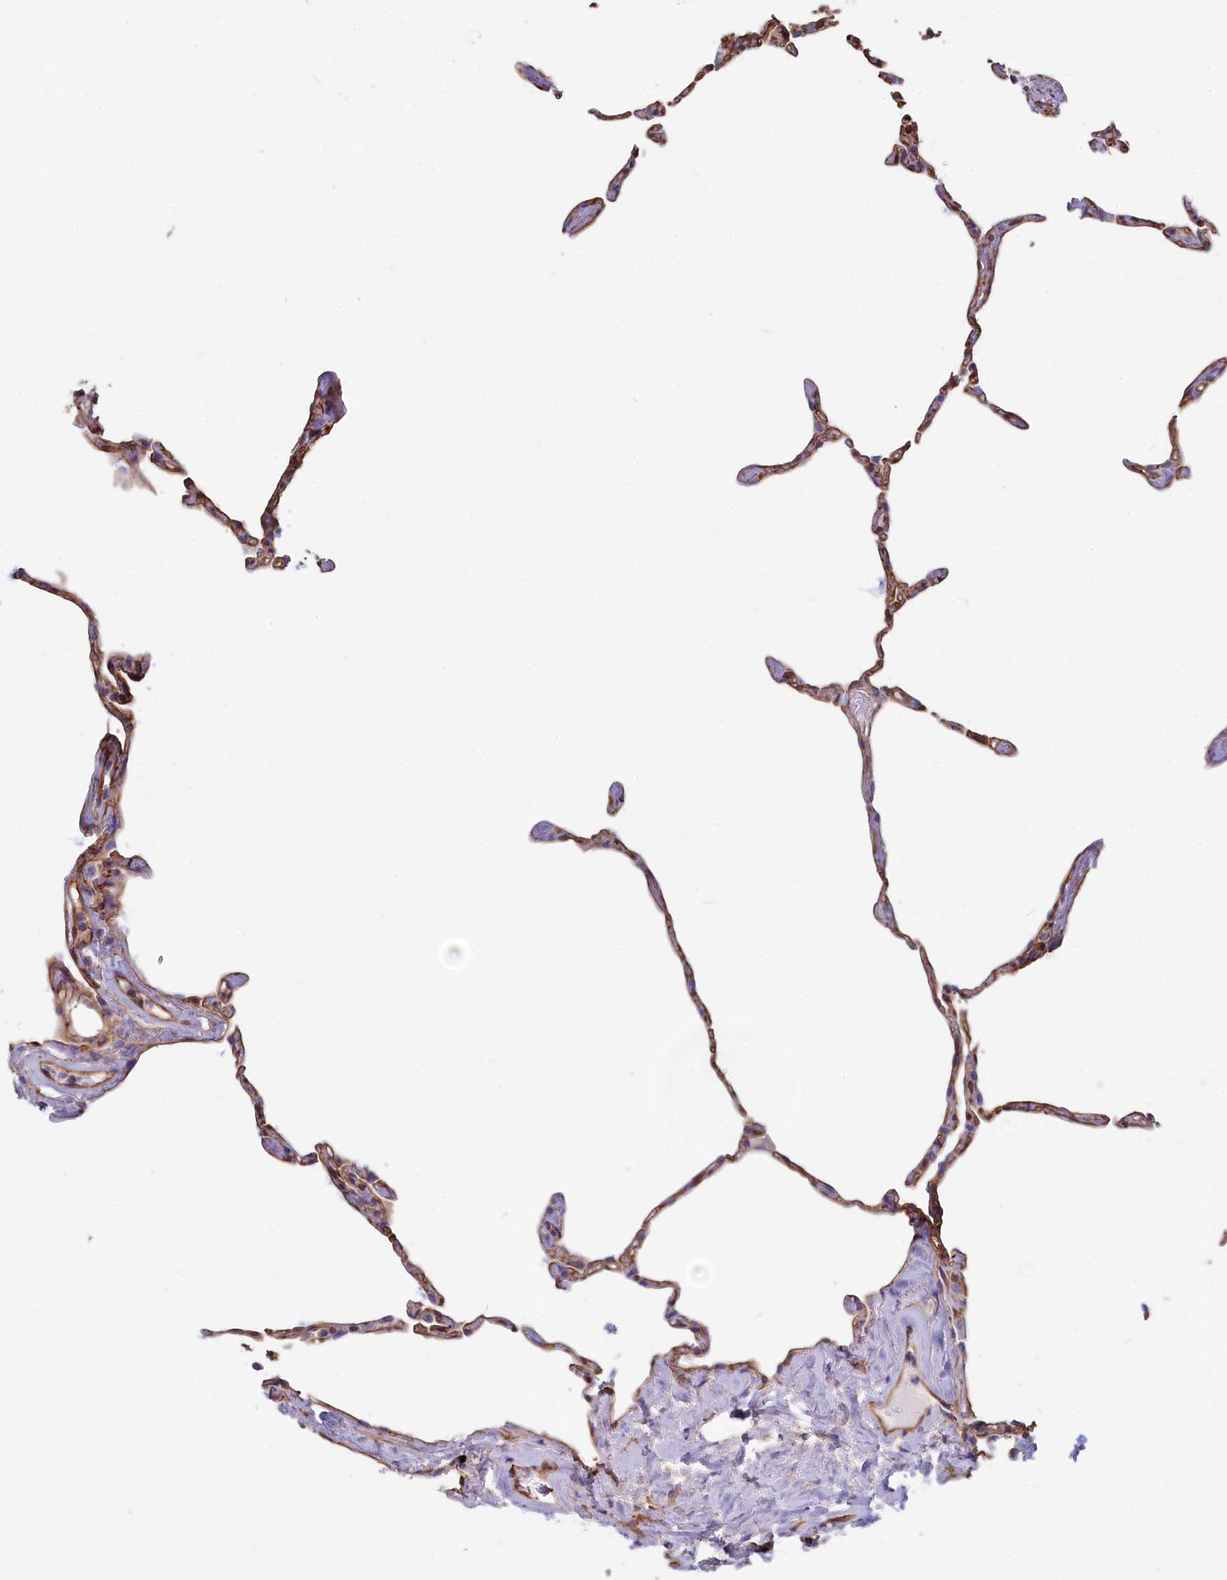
{"staining": {"intensity": "moderate", "quantity": ">75%", "location": "cytoplasmic/membranous"}, "tissue": "lung", "cell_type": "Alveolar cells", "image_type": "normal", "snomed": [{"axis": "morphology", "description": "Normal tissue, NOS"}, {"axis": "topography", "description": "Lung"}], "caption": "Immunohistochemical staining of normal lung demonstrates medium levels of moderate cytoplasmic/membranous expression in approximately >75% of alveolar cells.", "gene": "LMOD3", "patient": {"sex": "male", "age": 65}}